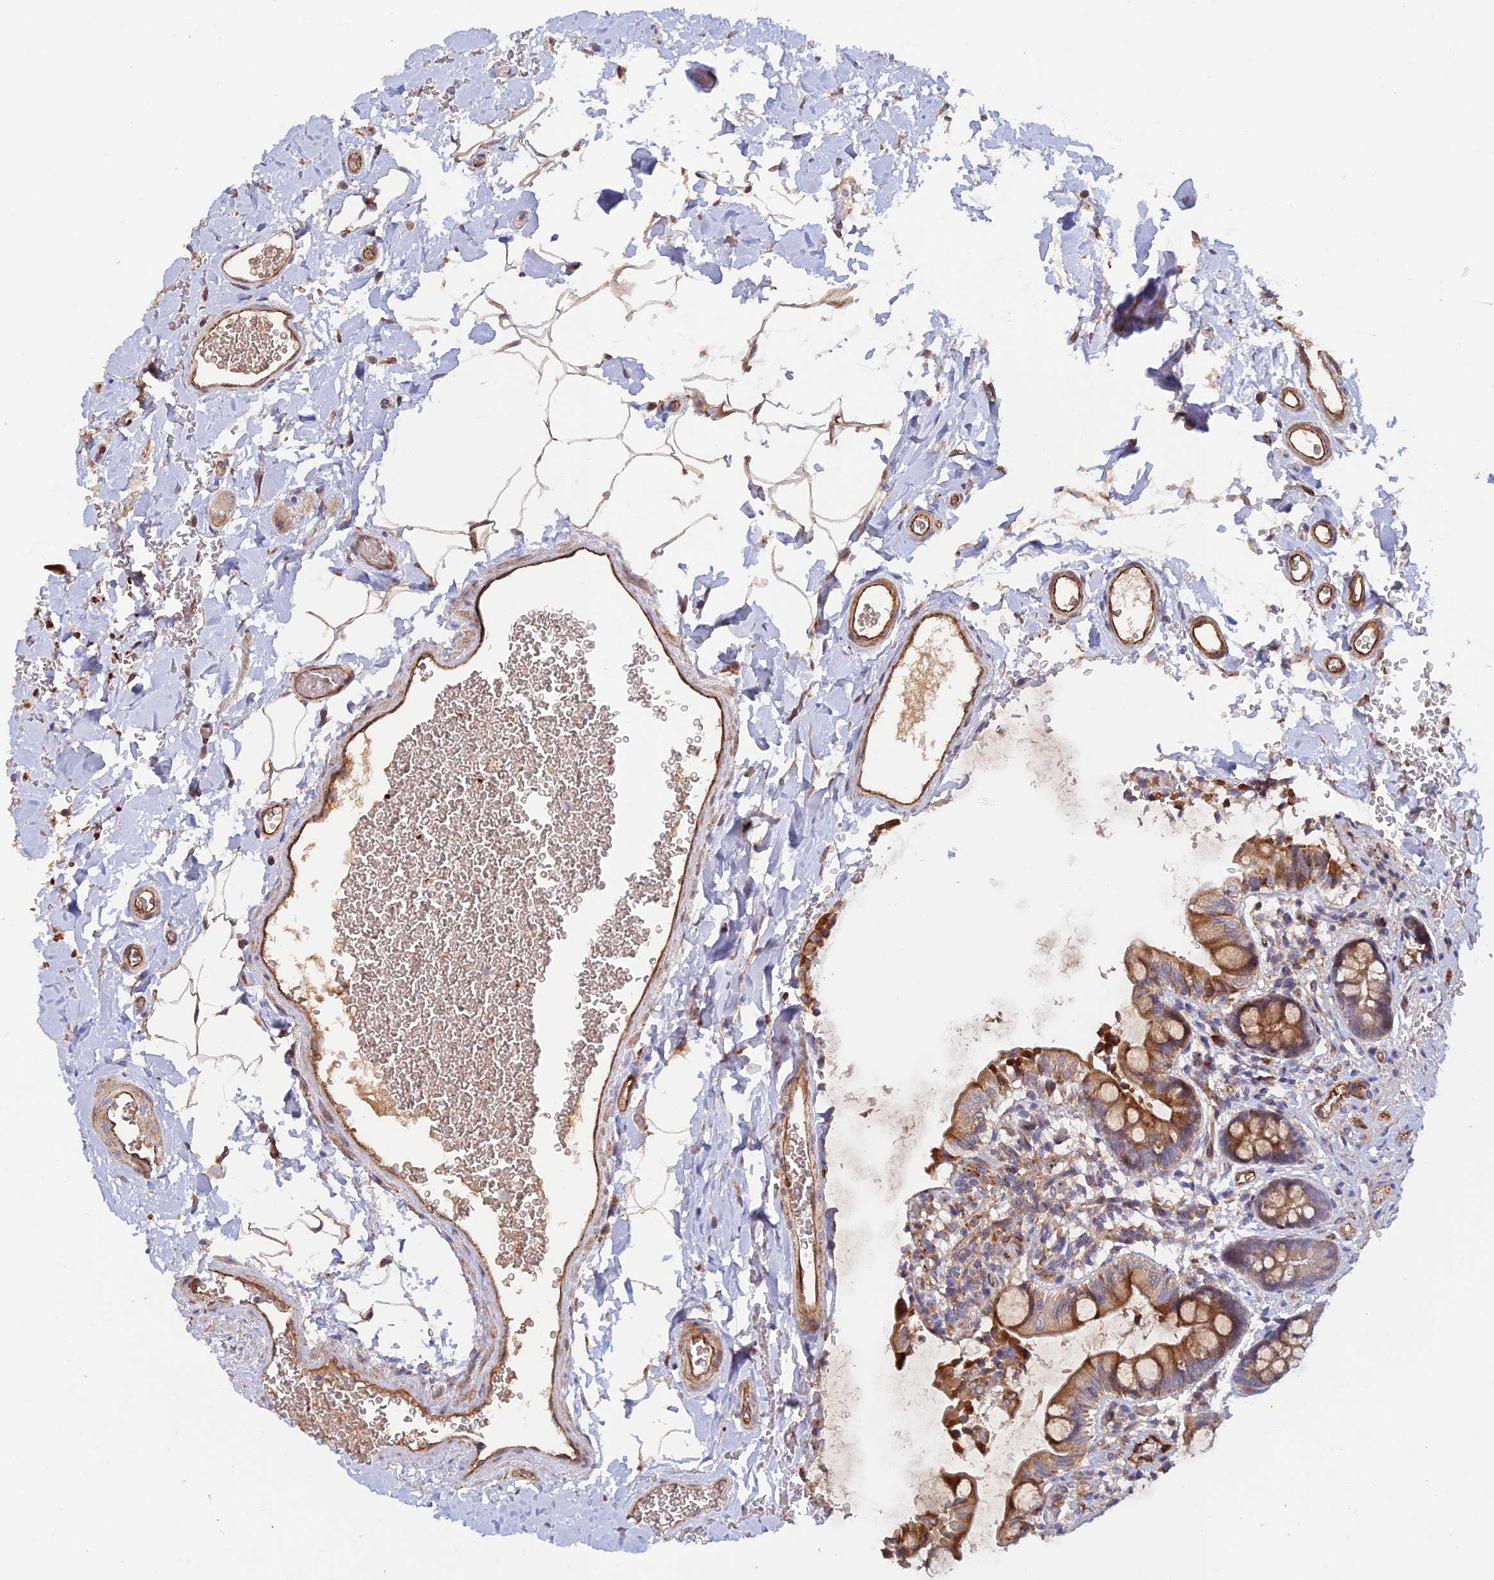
{"staining": {"intensity": "strong", "quantity": ">75%", "location": "cytoplasmic/membranous"}, "tissue": "small intestine", "cell_type": "Glandular cells", "image_type": "normal", "snomed": [{"axis": "morphology", "description": "Normal tissue, NOS"}, {"axis": "topography", "description": "Small intestine"}], "caption": "Immunohistochemistry (IHC) (DAB (3,3'-diaminobenzidine)) staining of benign small intestine displays strong cytoplasmic/membranous protein expression in about >75% of glandular cells. The protein is shown in brown color, while the nuclei are stained blue.", "gene": "GMCL1", "patient": {"sex": "male", "age": 52}}